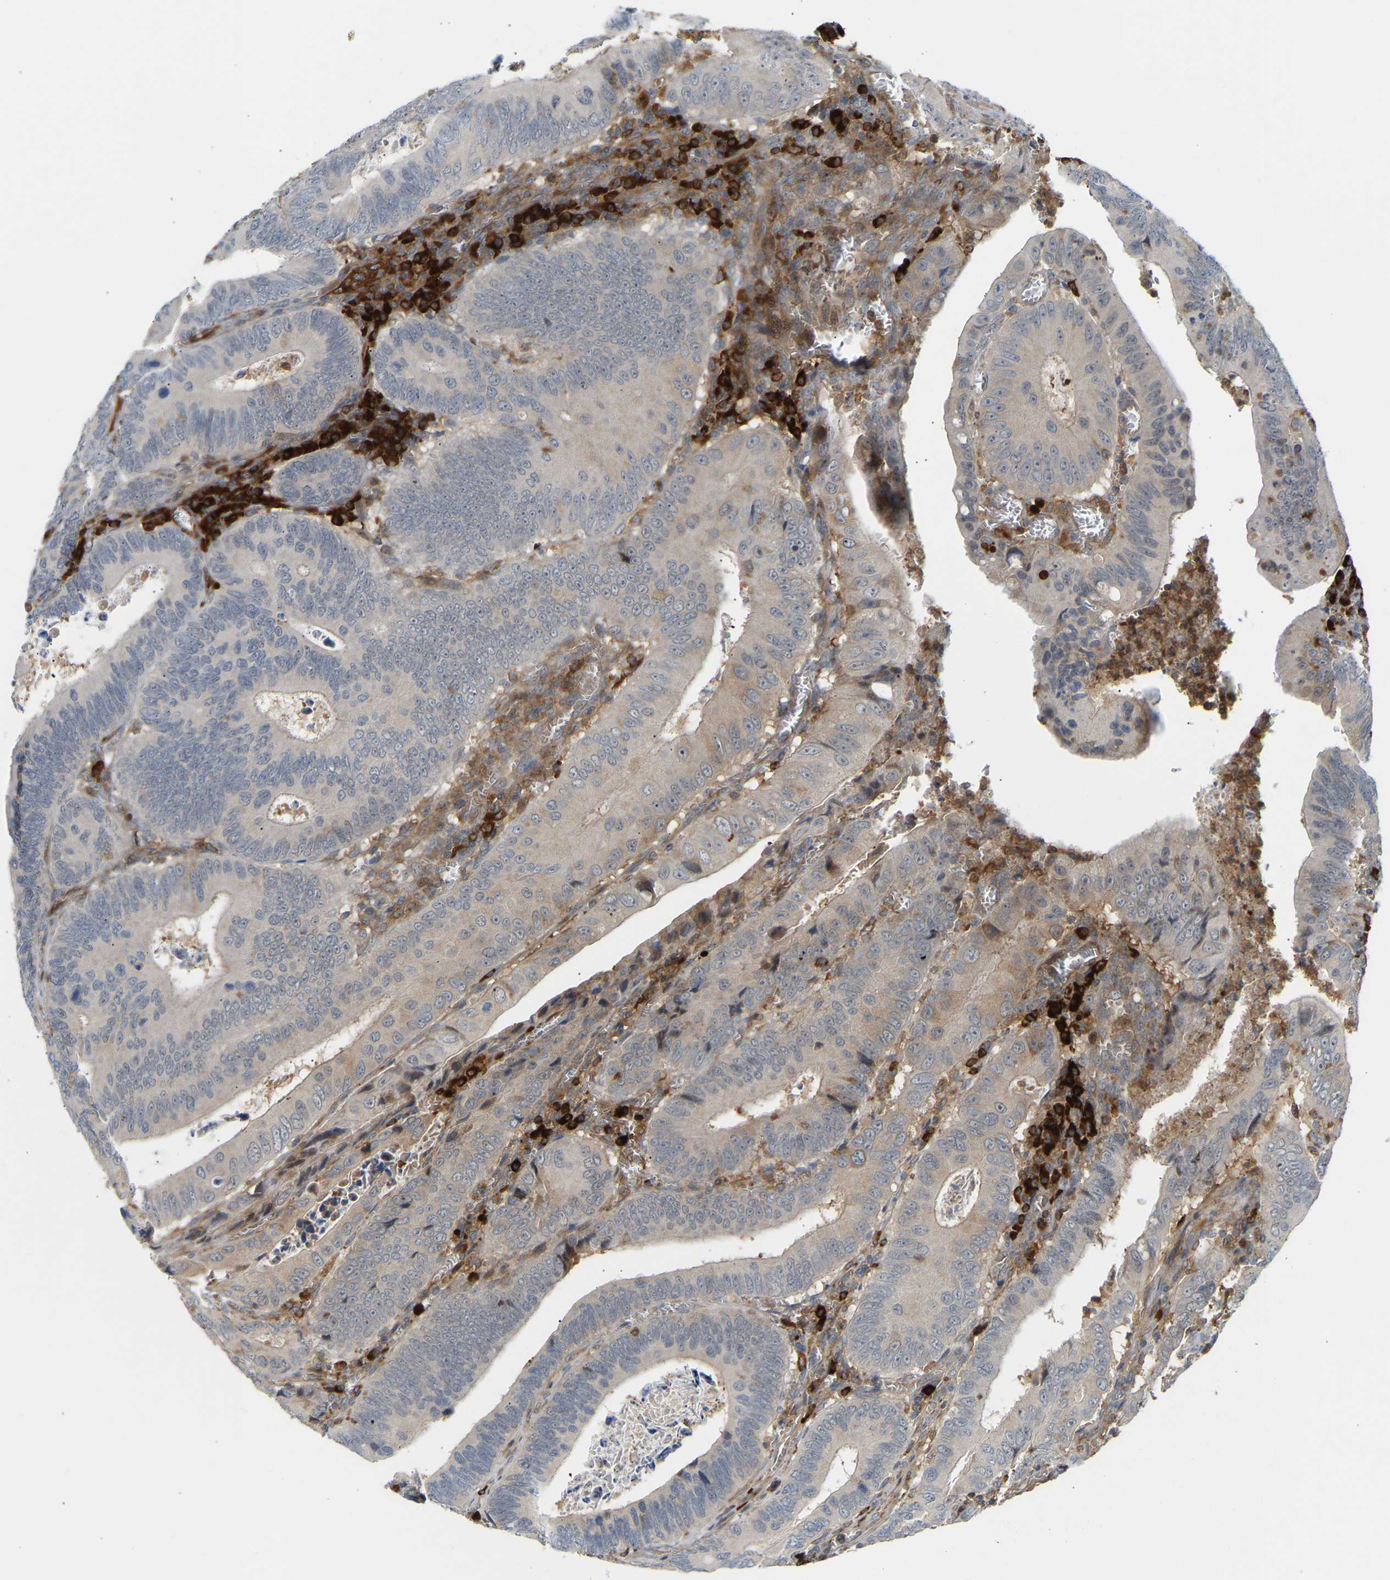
{"staining": {"intensity": "negative", "quantity": "none", "location": "none"}, "tissue": "colorectal cancer", "cell_type": "Tumor cells", "image_type": "cancer", "snomed": [{"axis": "morphology", "description": "Inflammation, NOS"}, {"axis": "morphology", "description": "Adenocarcinoma, NOS"}, {"axis": "topography", "description": "Colon"}], "caption": "Immunohistochemistry (IHC) micrograph of neoplastic tissue: colorectal adenocarcinoma stained with DAB displays no significant protein expression in tumor cells. Nuclei are stained in blue.", "gene": "PLCG2", "patient": {"sex": "male", "age": 72}}